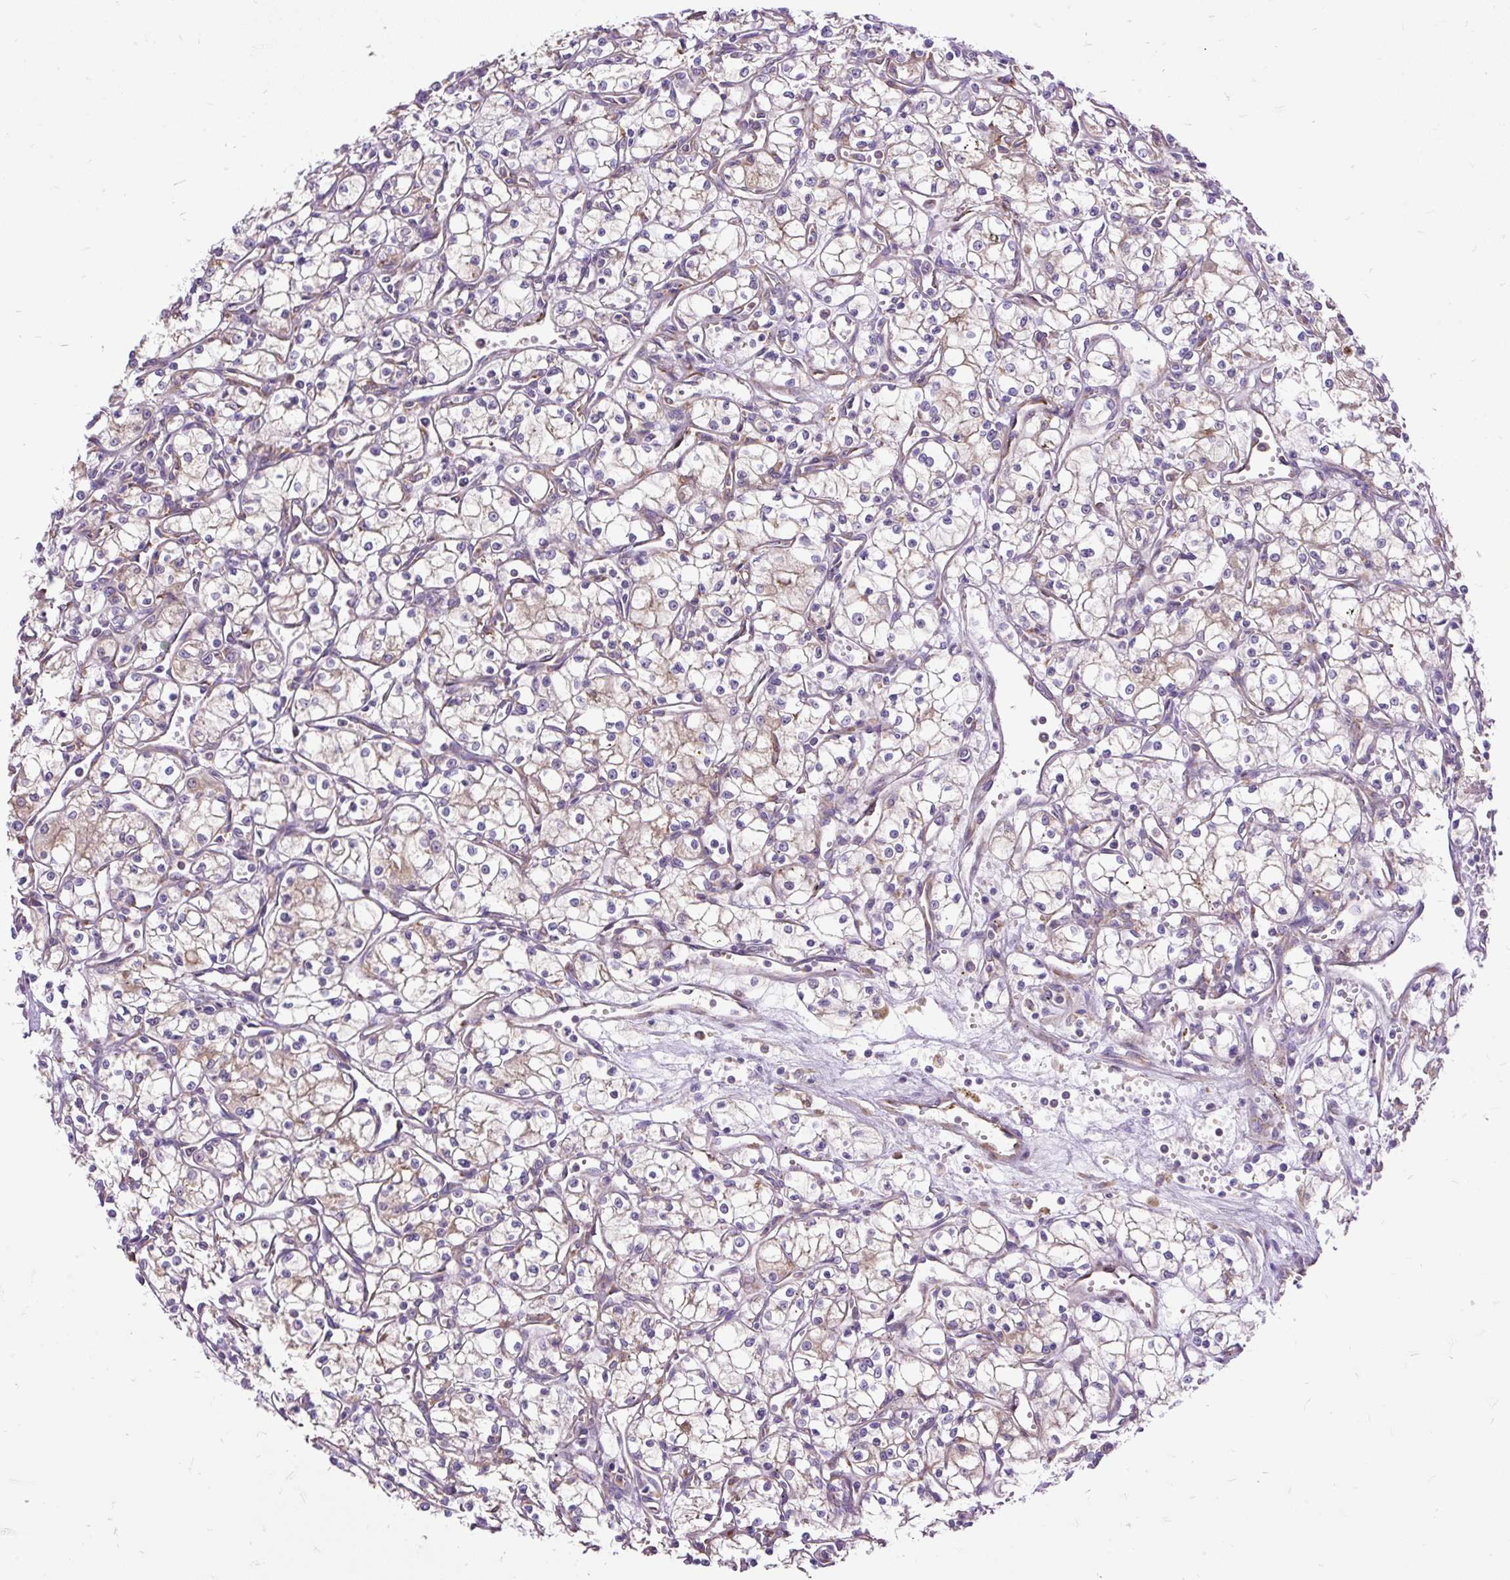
{"staining": {"intensity": "weak", "quantity": "25%-75%", "location": "cytoplasmic/membranous"}, "tissue": "renal cancer", "cell_type": "Tumor cells", "image_type": "cancer", "snomed": [{"axis": "morphology", "description": "Adenocarcinoma, NOS"}, {"axis": "topography", "description": "Kidney"}], "caption": "Weak cytoplasmic/membranous protein staining is seen in about 25%-75% of tumor cells in renal cancer (adenocarcinoma).", "gene": "RPS5", "patient": {"sex": "male", "age": 59}}